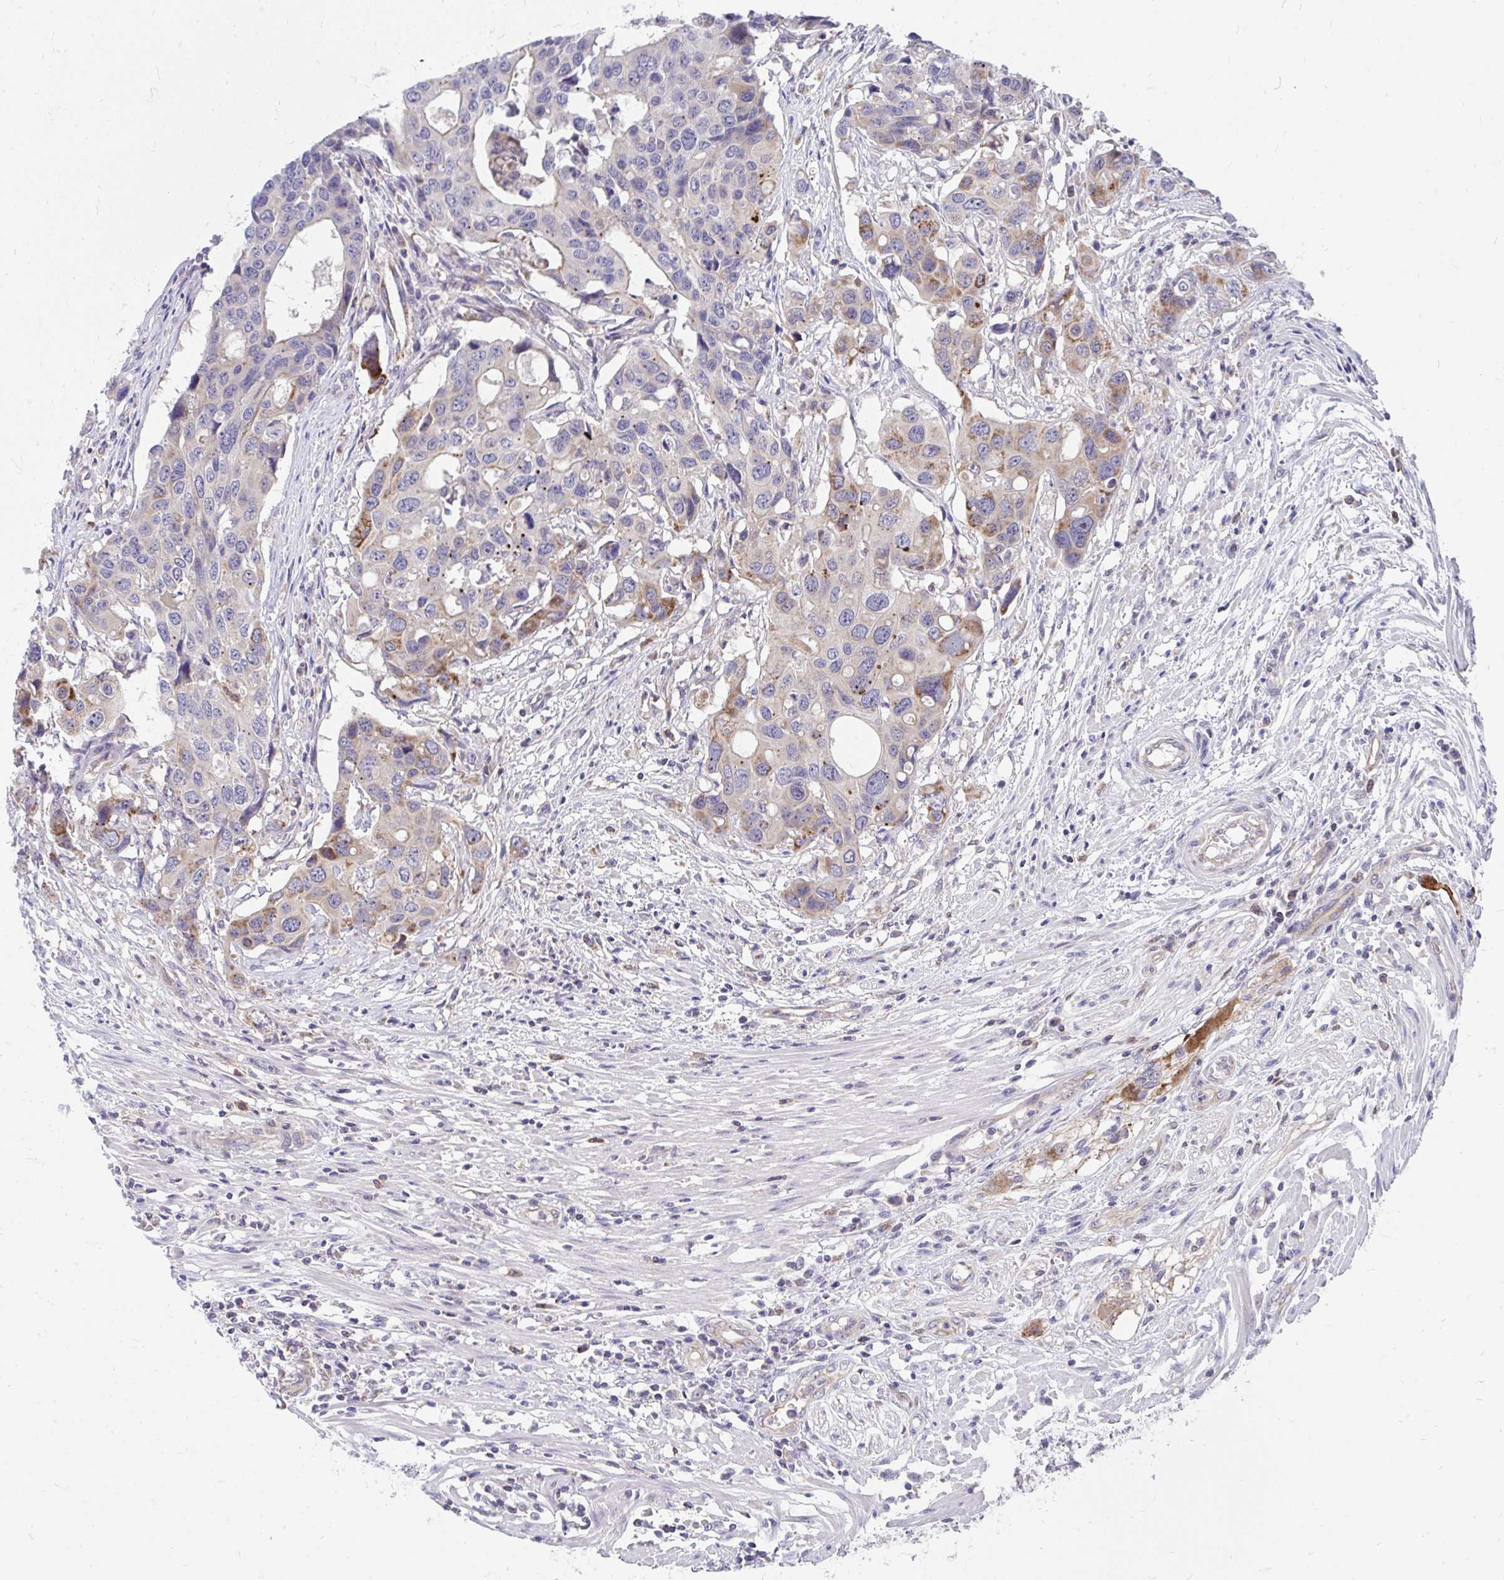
{"staining": {"intensity": "moderate", "quantity": "<25%", "location": "cytoplasmic/membranous"}, "tissue": "colorectal cancer", "cell_type": "Tumor cells", "image_type": "cancer", "snomed": [{"axis": "morphology", "description": "Adenocarcinoma, NOS"}, {"axis": "topography", "description": "Colon"}], "caption": "An image showing moderate cytoplasmic/membranous expression in approximately <25% of tumor cells in adenocarcinoma (colorectal), as visualized by brown immunohistochemical staining.", "gene": "FHIP1B", "patient": {"sex": "male", "age": 77}}